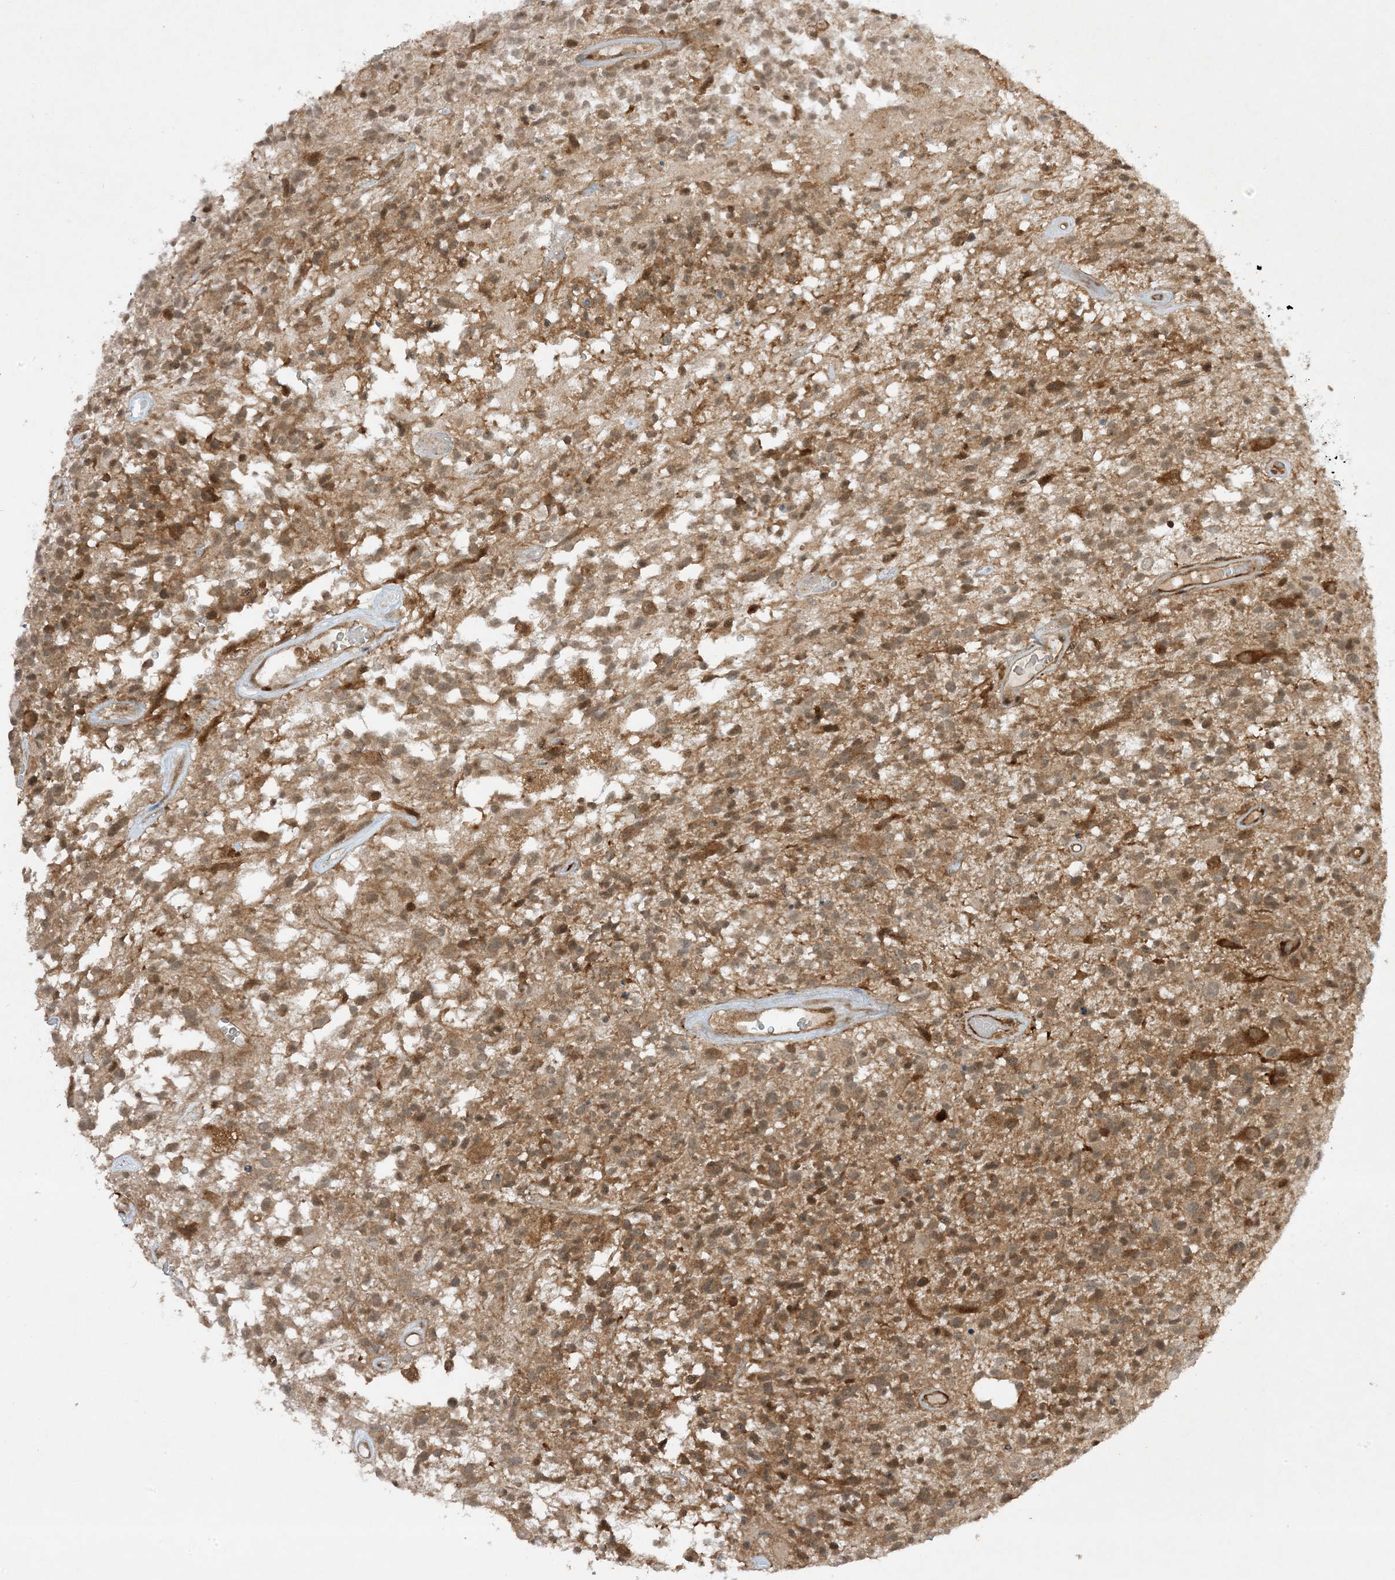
{"staining": {"intensity": "moderate", "quantity": ">75%", "location": "cytoplasmic/membranous,nuclear"}, "tissue": "glioma", "cell_type": "Tumor cells", "image_type": "cancer", "snomed": [{"axis": "morphology", "description": "Glioma, malignant, High grade"}, {"axis": "morphology", "description": "Glioblastoma, NOS"}, {"axis": "topography", "description": "Brain"}], "caption": "Glioma stained with a protein marker displays moderate staining in tumor cells.", "gene": "CERT1", "patient": {"sex": "male", "age": 60}}